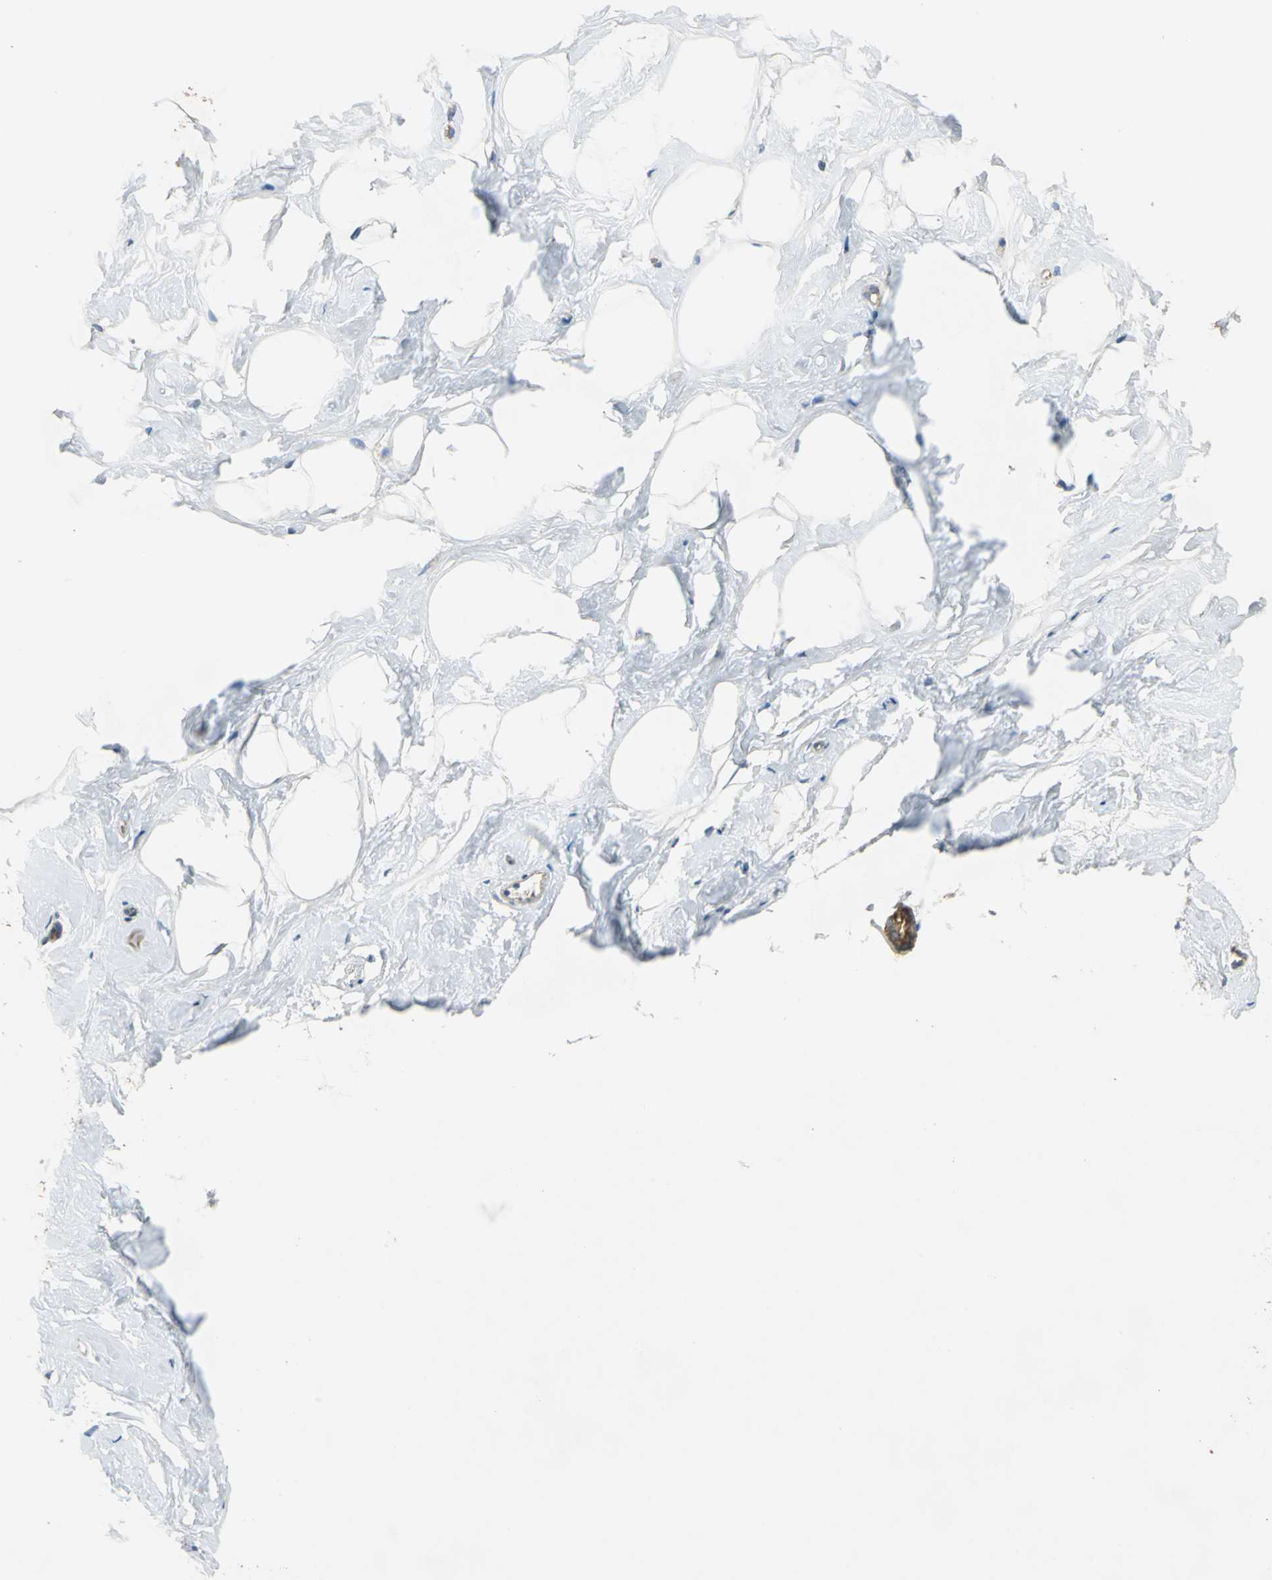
{"staining": {"intensity": "negative", "quantity": "none", "location": "none"}, "tissue": "breast", "cell_type": "Adipocytes", "image_type": "normal", "snomed": [{"axis": "morphology", "description": "Normal tissue, NOS"}, {"axis": "topography", "description": "Breast"}], "caption": "Adipocytes show no significant expression in unremarkable breast. The staining was performed using DAB to visualize the protein expression in brown, while the nuclei were stained in blue with hematoxylin (Magnification: 20x).", "gene": "SHC2", "patient": {"sex": "female", "age": 23}}